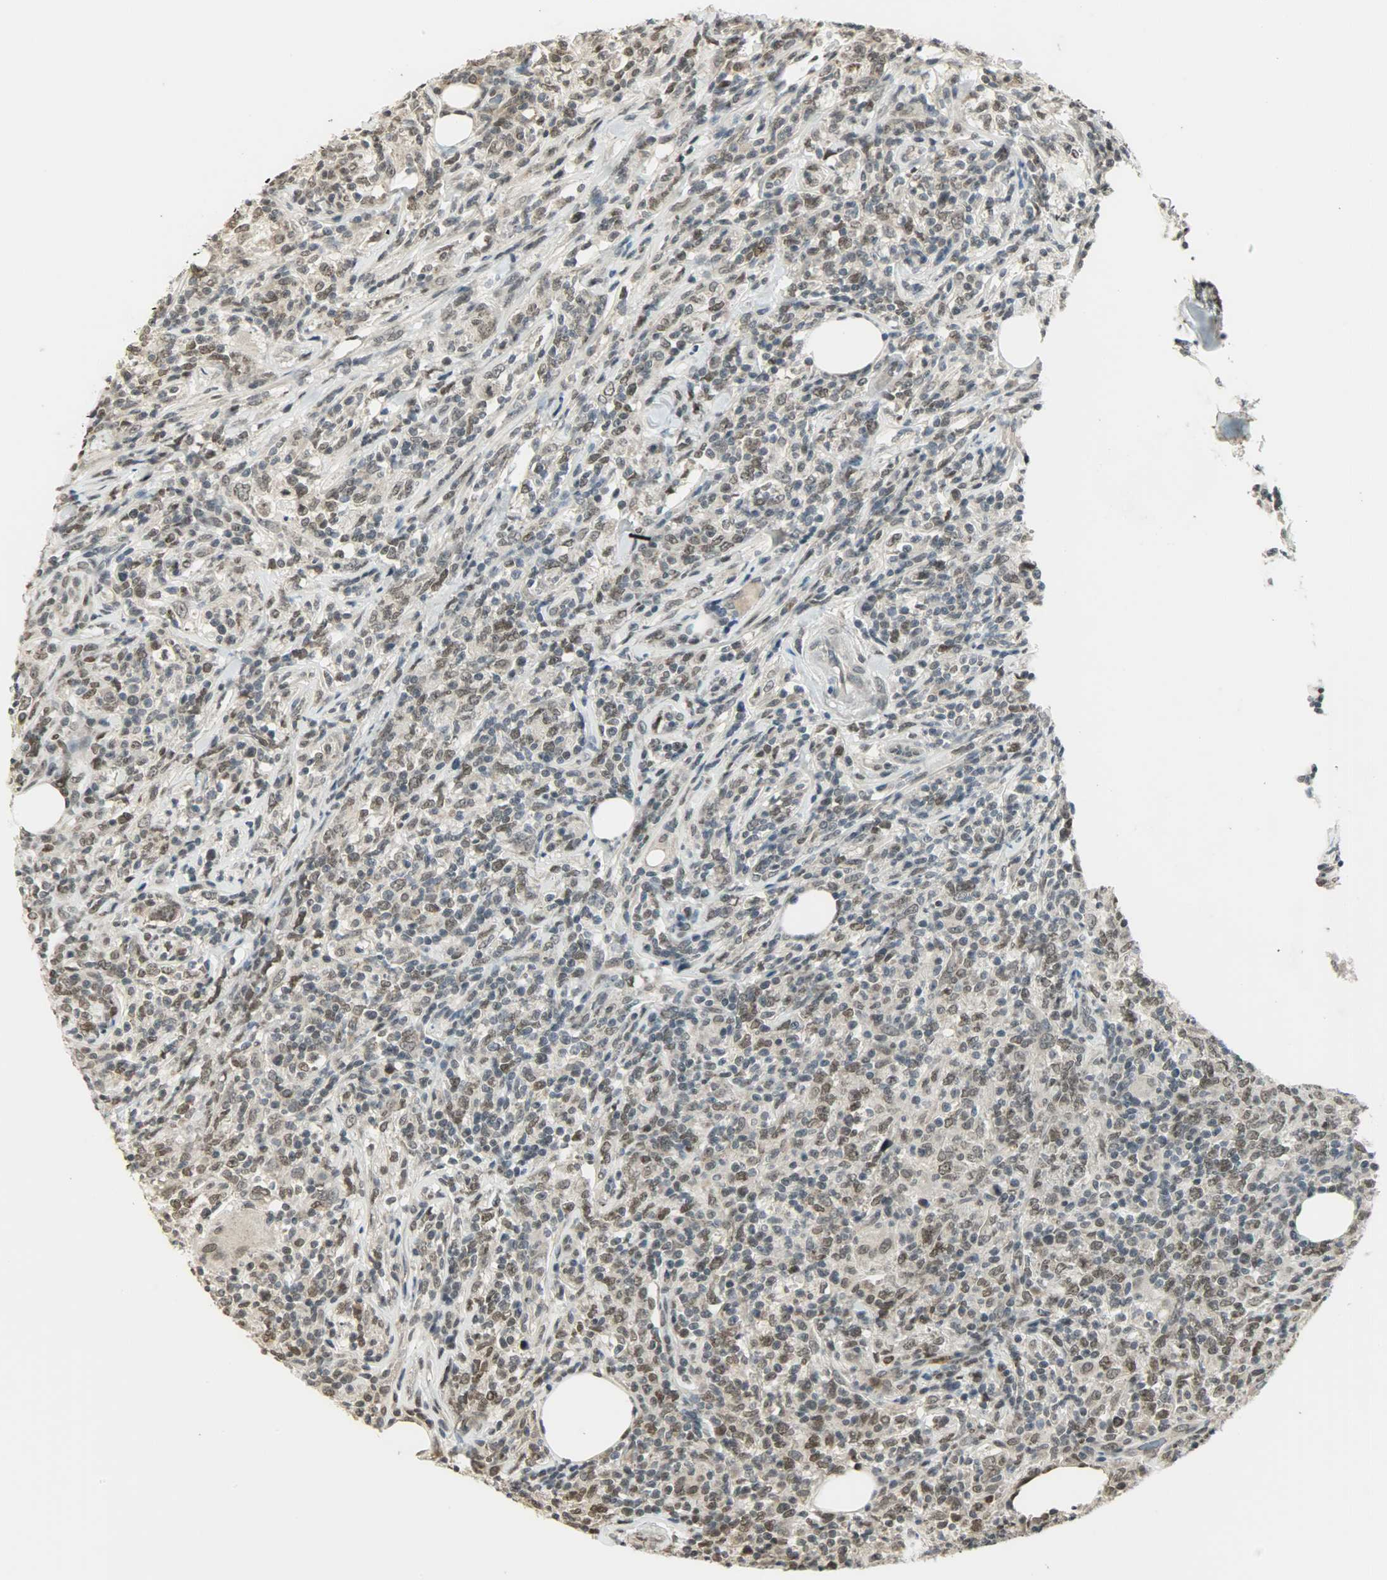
{"staining": {"intensity": "weak", "quantity": "25%-75%", "location": "nuclear"}, "tissue": "lymphoma", "cell_type": "Tumor cells", "image_type": "cancer", "snomed": [{"axis": "morphology", "description": "Malignant lymphoma, non-Hodgkin's type, High grade"}, {"axis": "topography", "description": "Lymph node"}], "caption": "A brown stain shows weak nuclear expression of a protein in human lymphoma tumor cells. The staining was performed using DAB to visualize the protein expression in brown, while the nuclei were stained in blue with hematoxylin (Magnification: 20x).", "gene": "SMARCA5", "patient": {"sex": "female", "age": 84}}